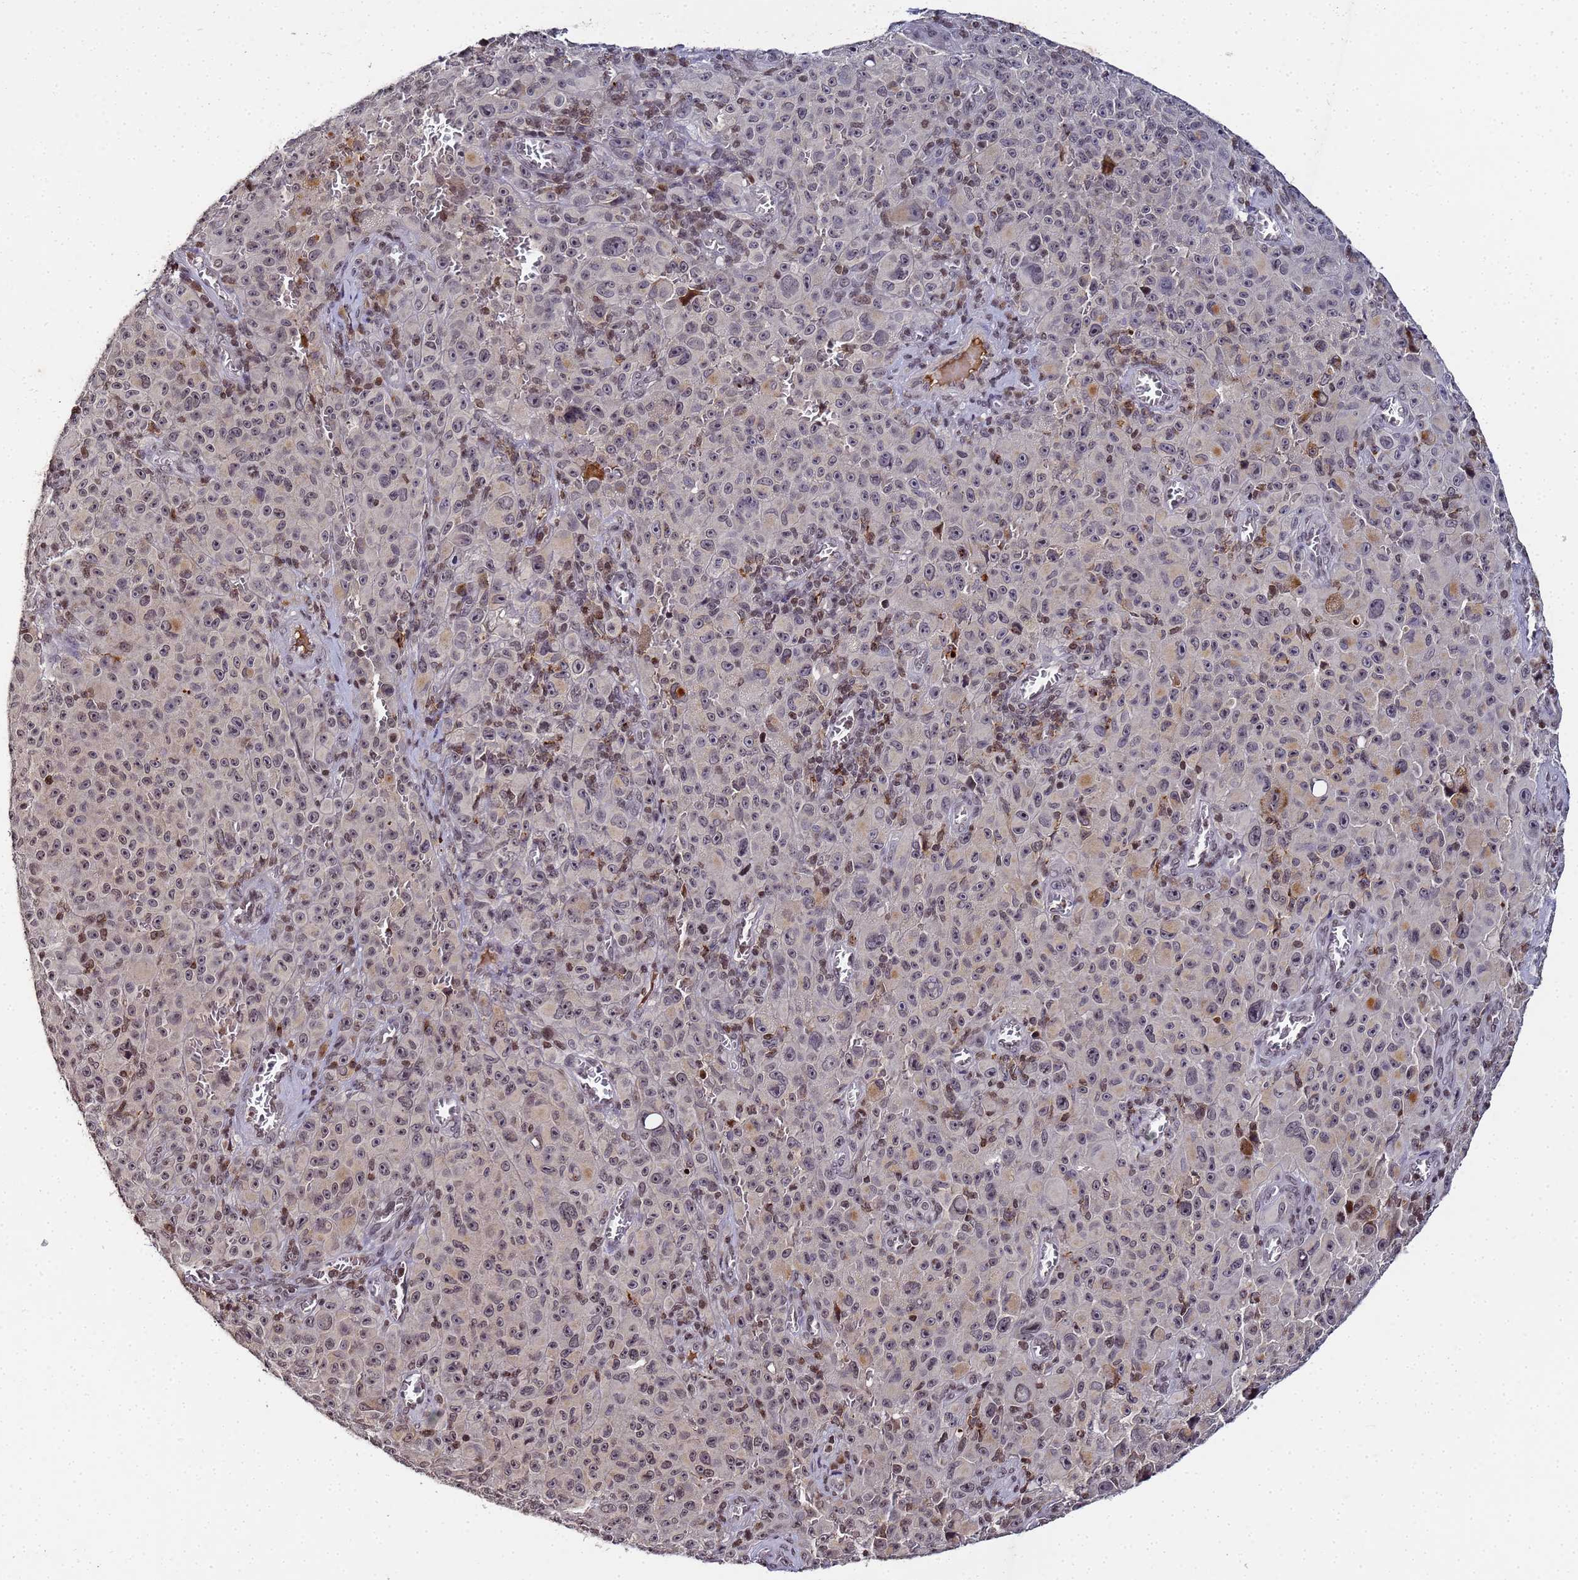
{"staining": {"intensity": "weak", "quantity": "<25%", "location": "nuclear"}, "tissue": "melanoma", "cell_type": "Tumor cells", "image_type": "cancer", "snomed": [{"axis": "morphology", "description": "Malignant melanoma, NOS"}, {"axis": "topography", "description": "Skin"}], "caption": "There is no significant expression in tumor cells of melanoma.", "gene": "FZD4", "patient": {"sex": "female", "age": 82}}